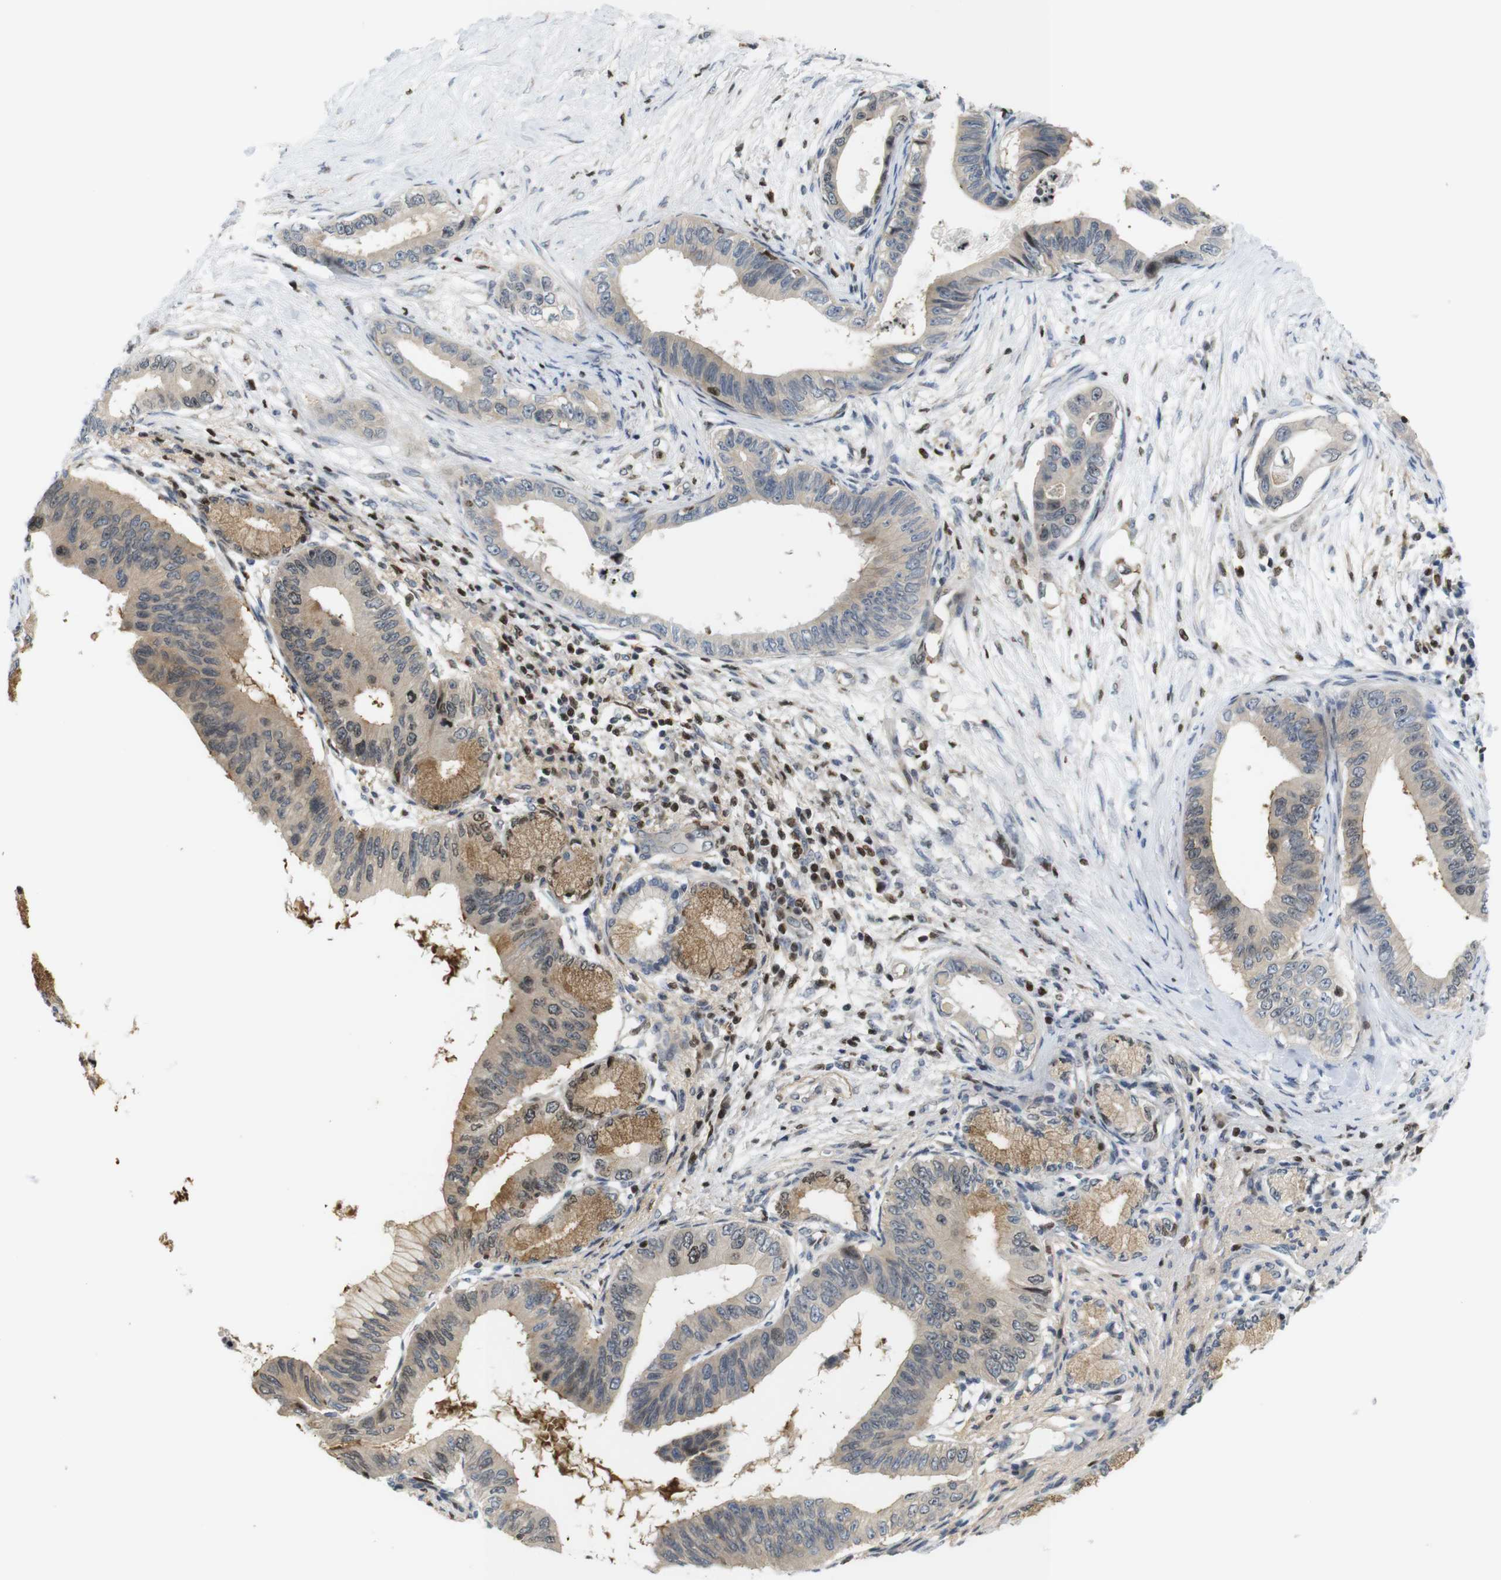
{"staining": {"intensity": "moderate", "quantity": "25%-75%", "location": "cytoplasmic/membranous,nuclear"}, "tissue": "pancreatic cancer", "cell_type": "Tumor cells", "image_type": "cancer", "snomed": [{"axis": "morphology", "description": "Adenocarcinoma, NOS"}, {"axis": "topography", "description": "Pancreas"}], "caption": "A high-resolution micrograph shows IHC staining of pancreatic cancer (adenocarcinoma), which shows moderate cytoplasmic/membranous and nuclear positivity in about 25%-75% of tumor cells.", "gene": "MBD1", "patient": {"sex": "male", "age": 77}}